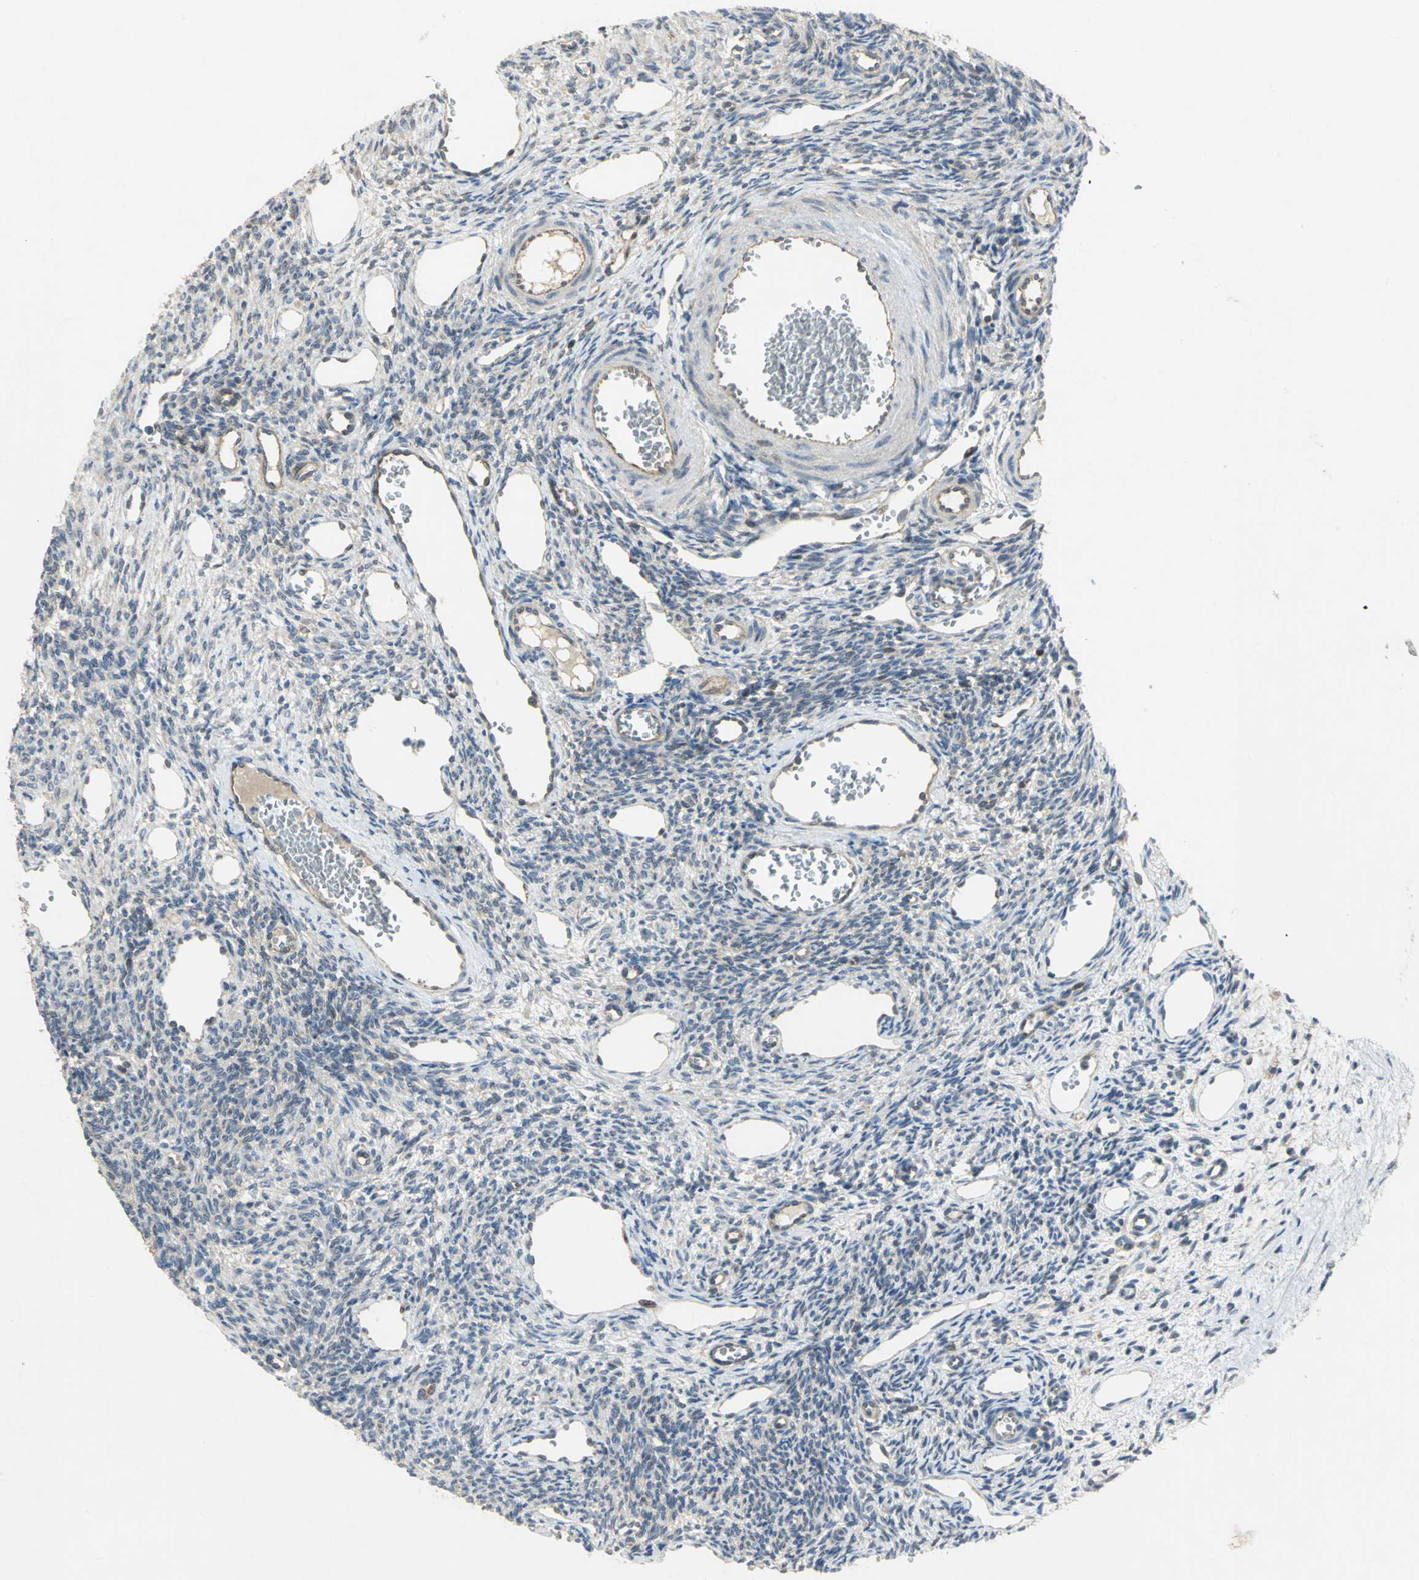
{"staining": {"intensity": "weak", "quantity": "<25%", "location": "cytoplasmic/membranous"}, "tissue": "ovary", "cell_type": "Ovarian stroma cells", "image_type": "normal", "snomed": [{"axis": "morphology", "description": "Normal tissue, NOS"}, {"axis": "topography", "description": "Ovary"}], "caption": "A micrograph of ovary stained for a protein shows no brown staining in ovarian stroma cells. Nuclei are stained in blue.", "gene": "PPIA", "patient": {"sex": "female", "age": 33}}